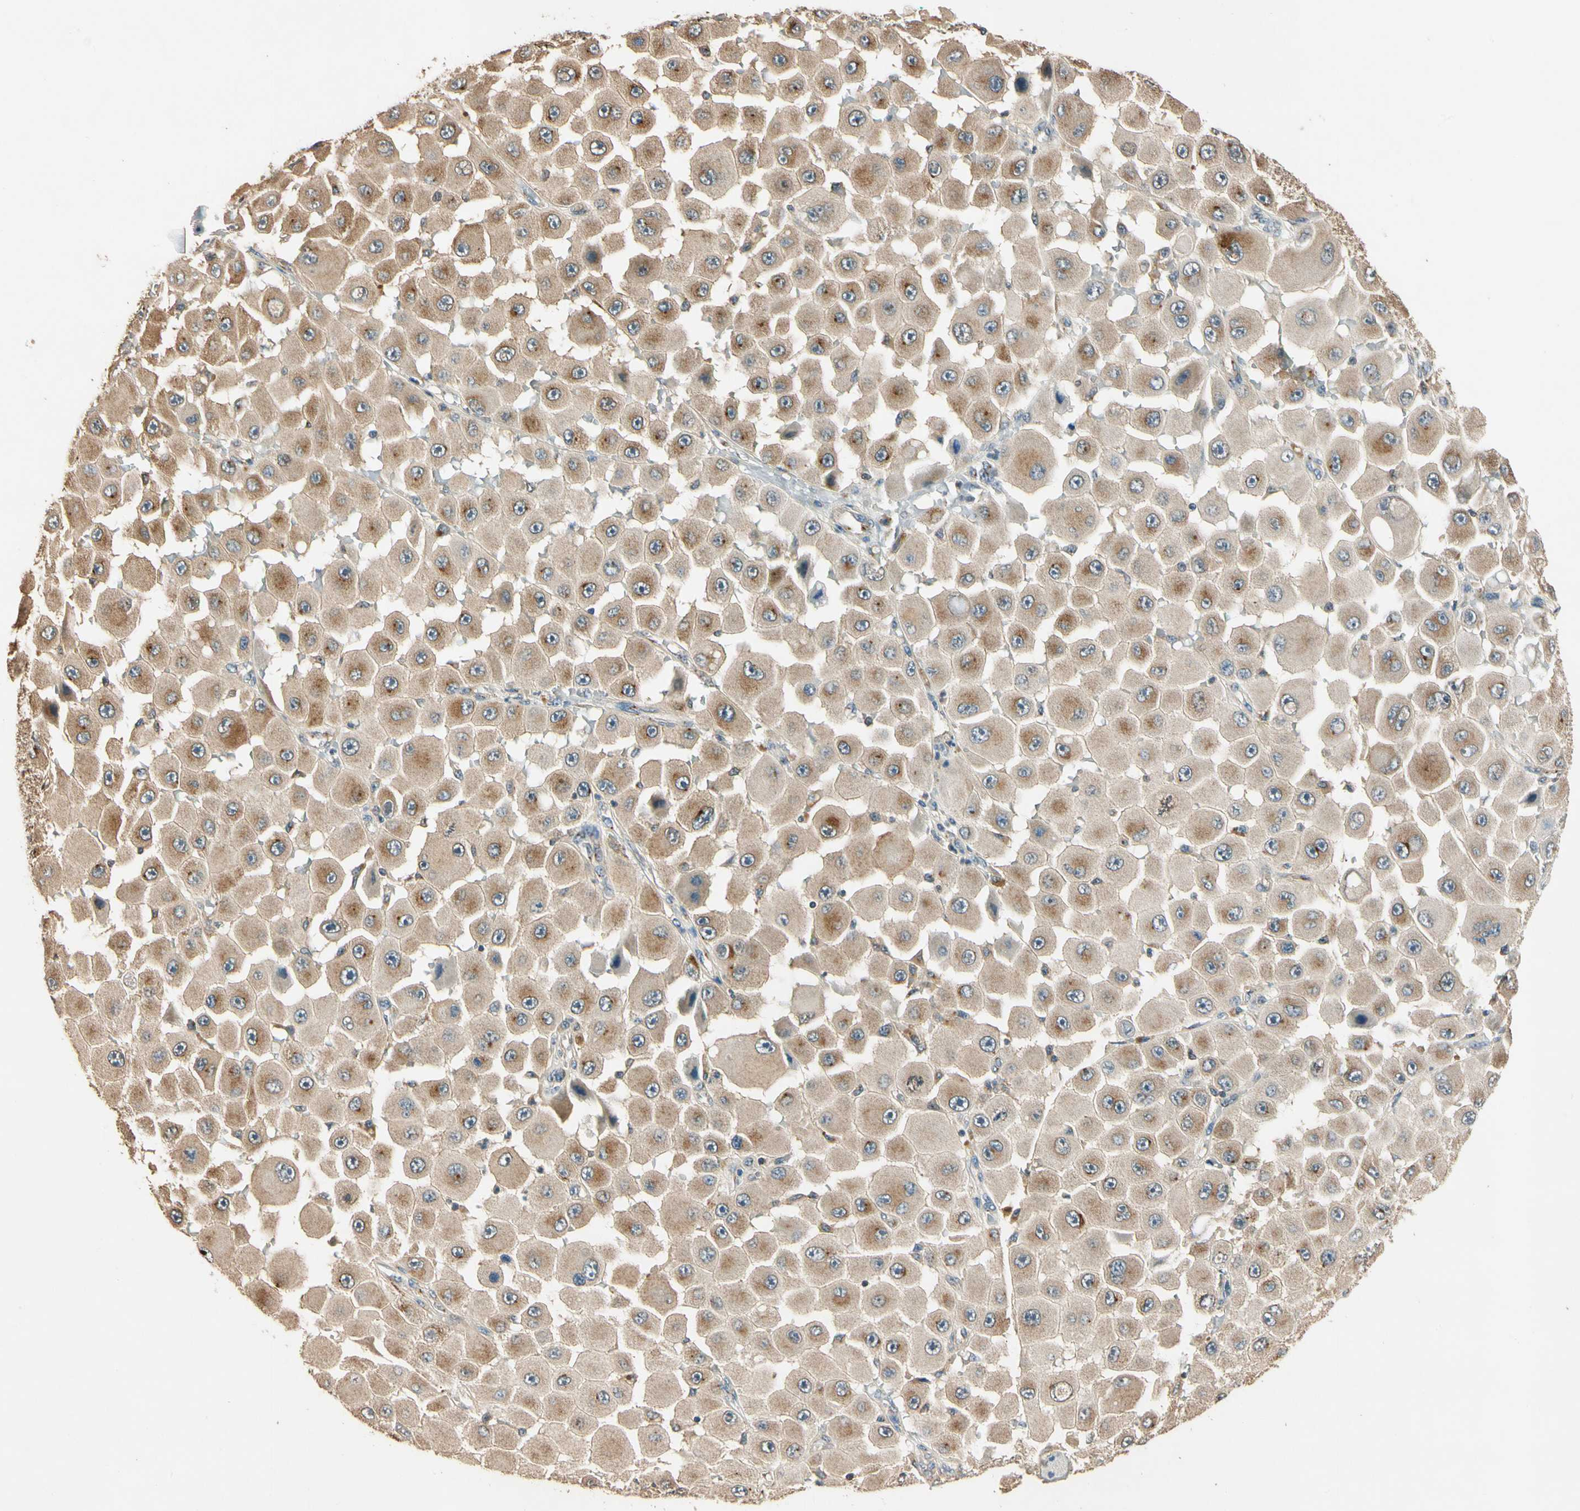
{"staining": {"intensity": "moderate", "quantity": ">75%", "location": "cytoplasmic/membranous"}, "tissue": "melanoma", "cell_type": "Tumor cells", "image_type": "cancer", "snomed": [{"axis": "morphology", "description": "Malignant melanoma, NOS"}, {"axis": "topography", "description": "Skin"}], "caption": "An image of human malignant melanoma stained for a protein exhibits moderate cytoplasmic/membranous brown staining in tumor cells.", "gene": "AKAP9", "patient": {"sex": "female", "age": 81}}